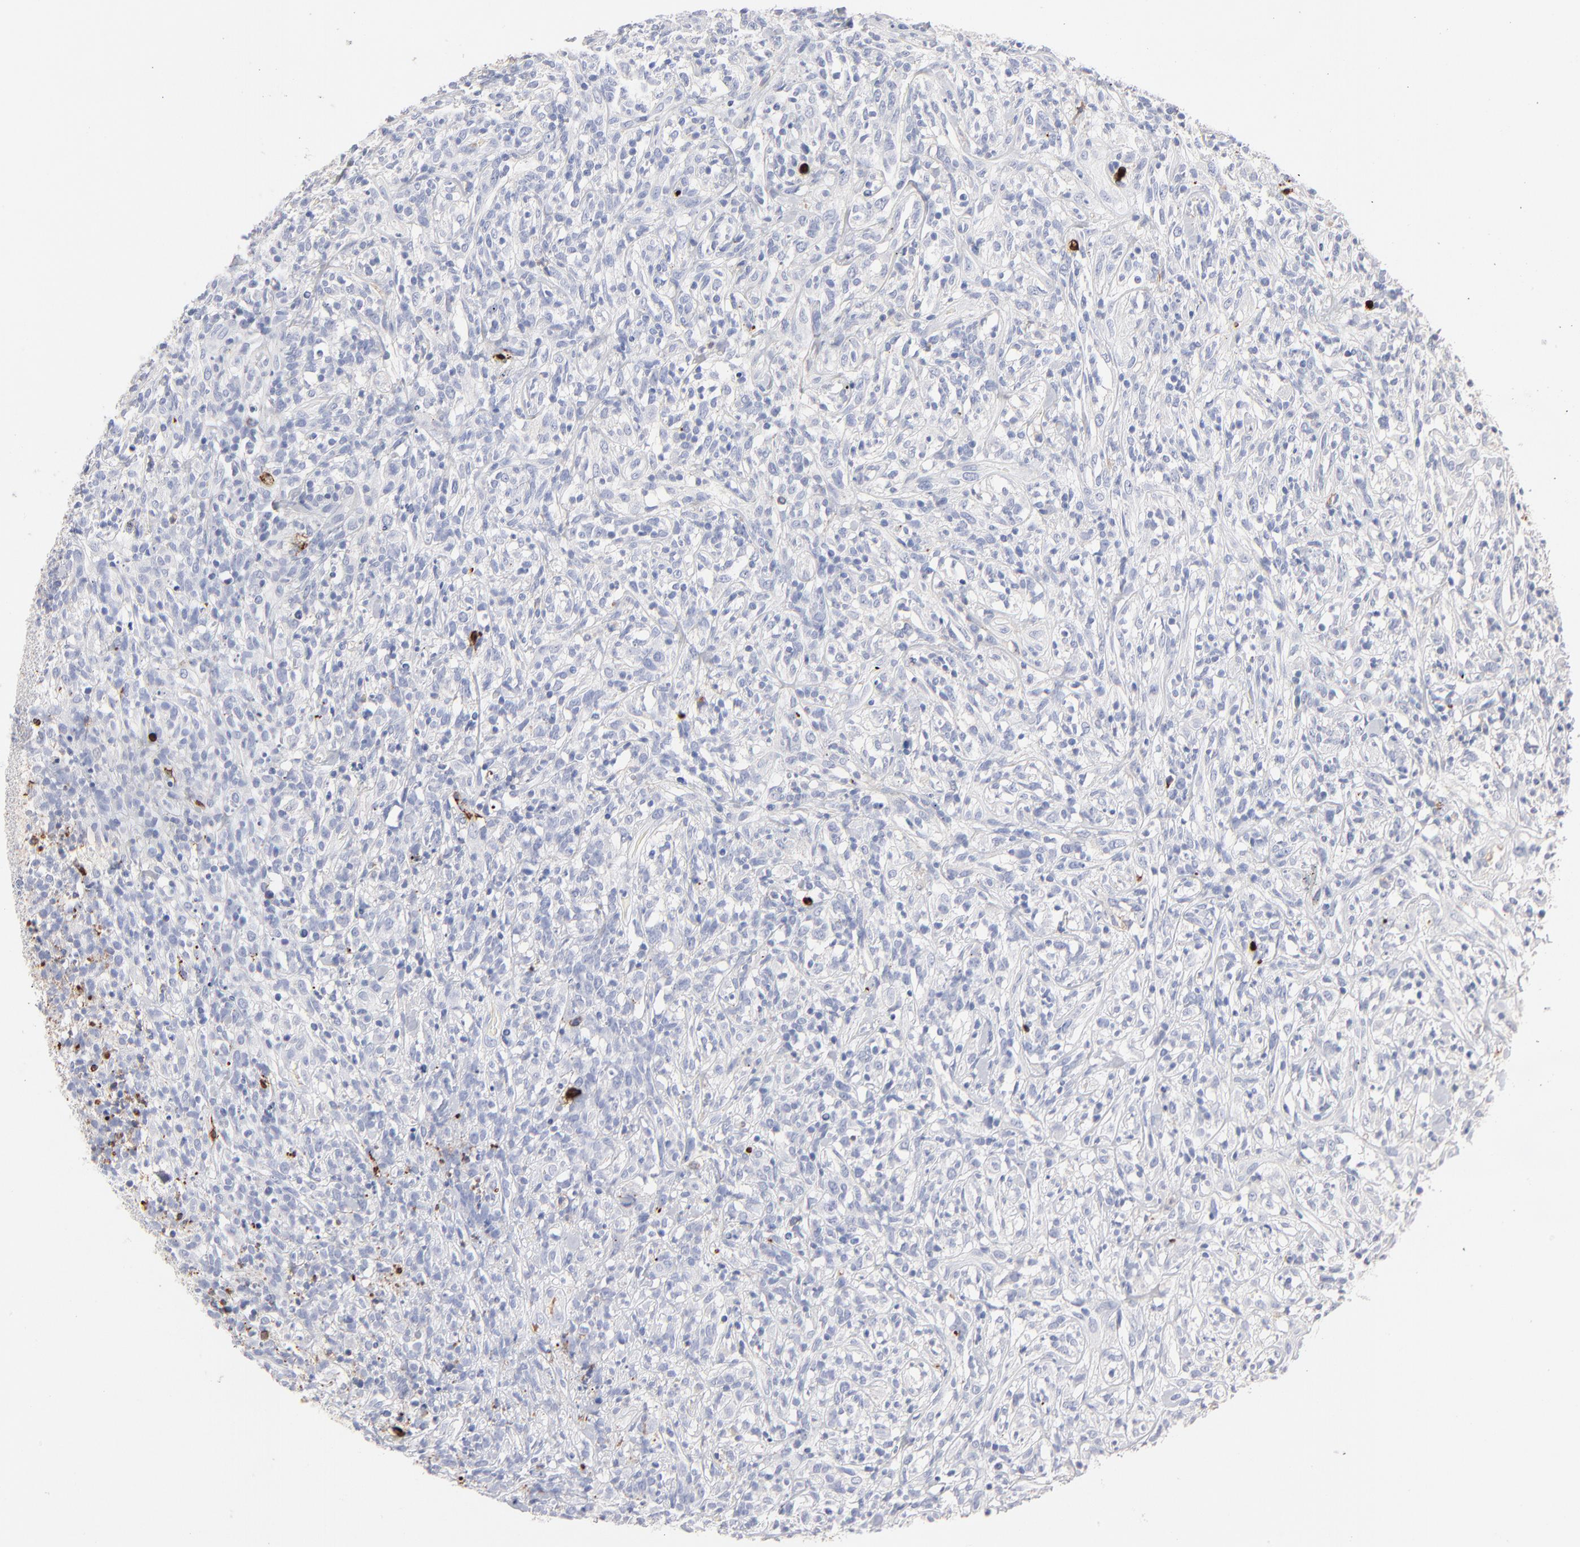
{"staining": {"intensity": "negative", "quantity": "none", "location": "none"}, "tissue": "lymphoma", "cell_type": "Tumor cells", "image_type": "cancer", "snomed": [{"axis": "morphology", "description": "Malignant lymphoma, non-Hodgkin's type, High grade"}, {"axis": "topography", "description": "Lymph node"}], "caption": "The immunohistochemistry image has no significant staining in tumor cells of malignant lymphoma, non-Hodgkin's type (high-grade) tissue. The staining was performed using DAB (3,3'-diaminobenzidine) to visualize the protein expression in brown, while the nuclei were stained in blue with hematoxylin (Magnification: 20x).", "gene": "APOH", "patient": {"sex": "female", "age": 73}}